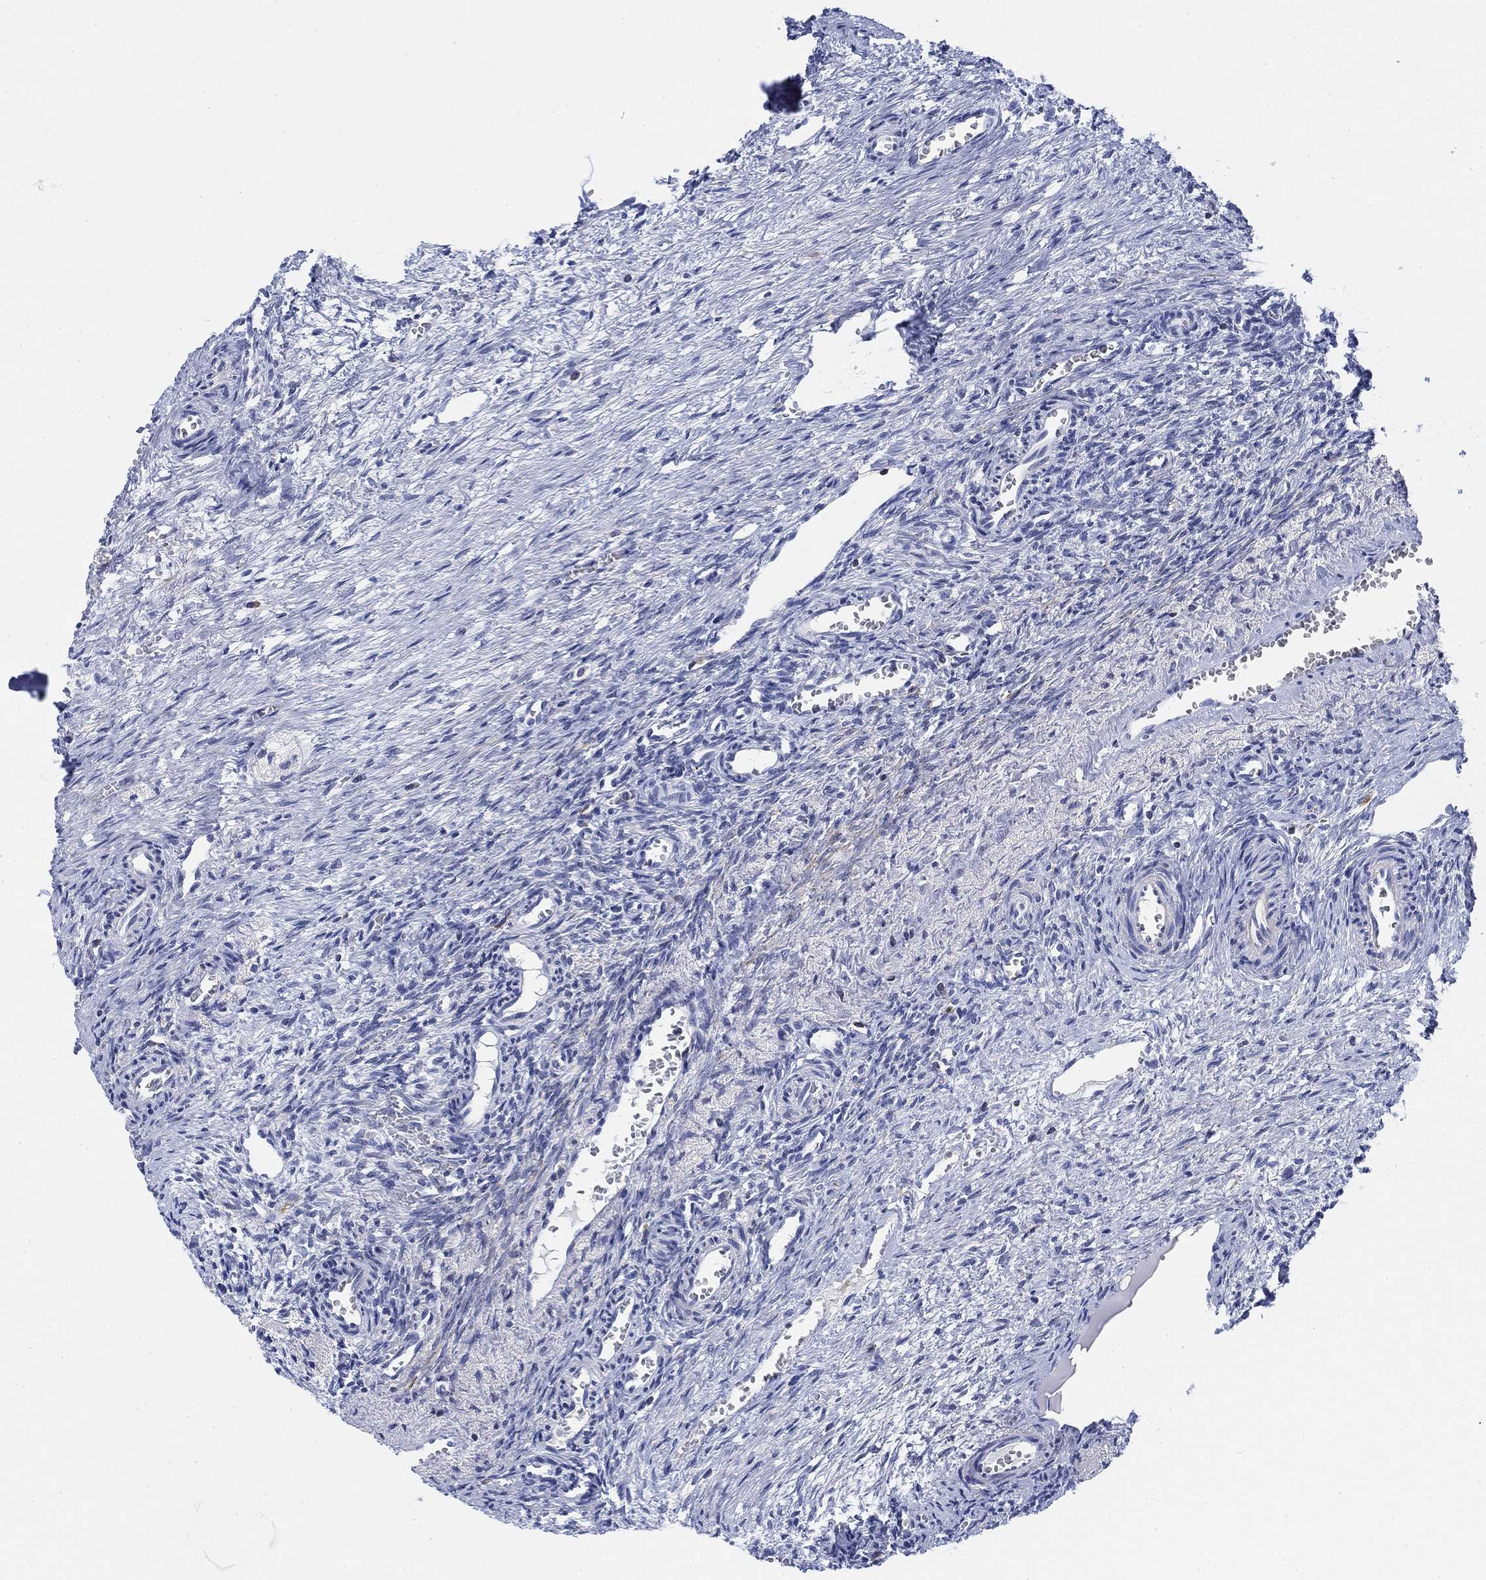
{"staining": {"intensity": "negative", "quantity": "none", "location": "none"}, "tissue": "ovary", "cell_type": "Follicle cells", "image_type": "normal", "snomed": [{"axis": "morphology", "description": "Normal tissue, NOS"}, {"axis": "topography", "description": "Ovary"}], "caption": "High power microscopy histopathology image of an IHC micrograph of unremarkable ovary, revealing no significant expression in follicle cells.", "gene": "FYB1", "patient": {"sex": "female", "age": 39}}